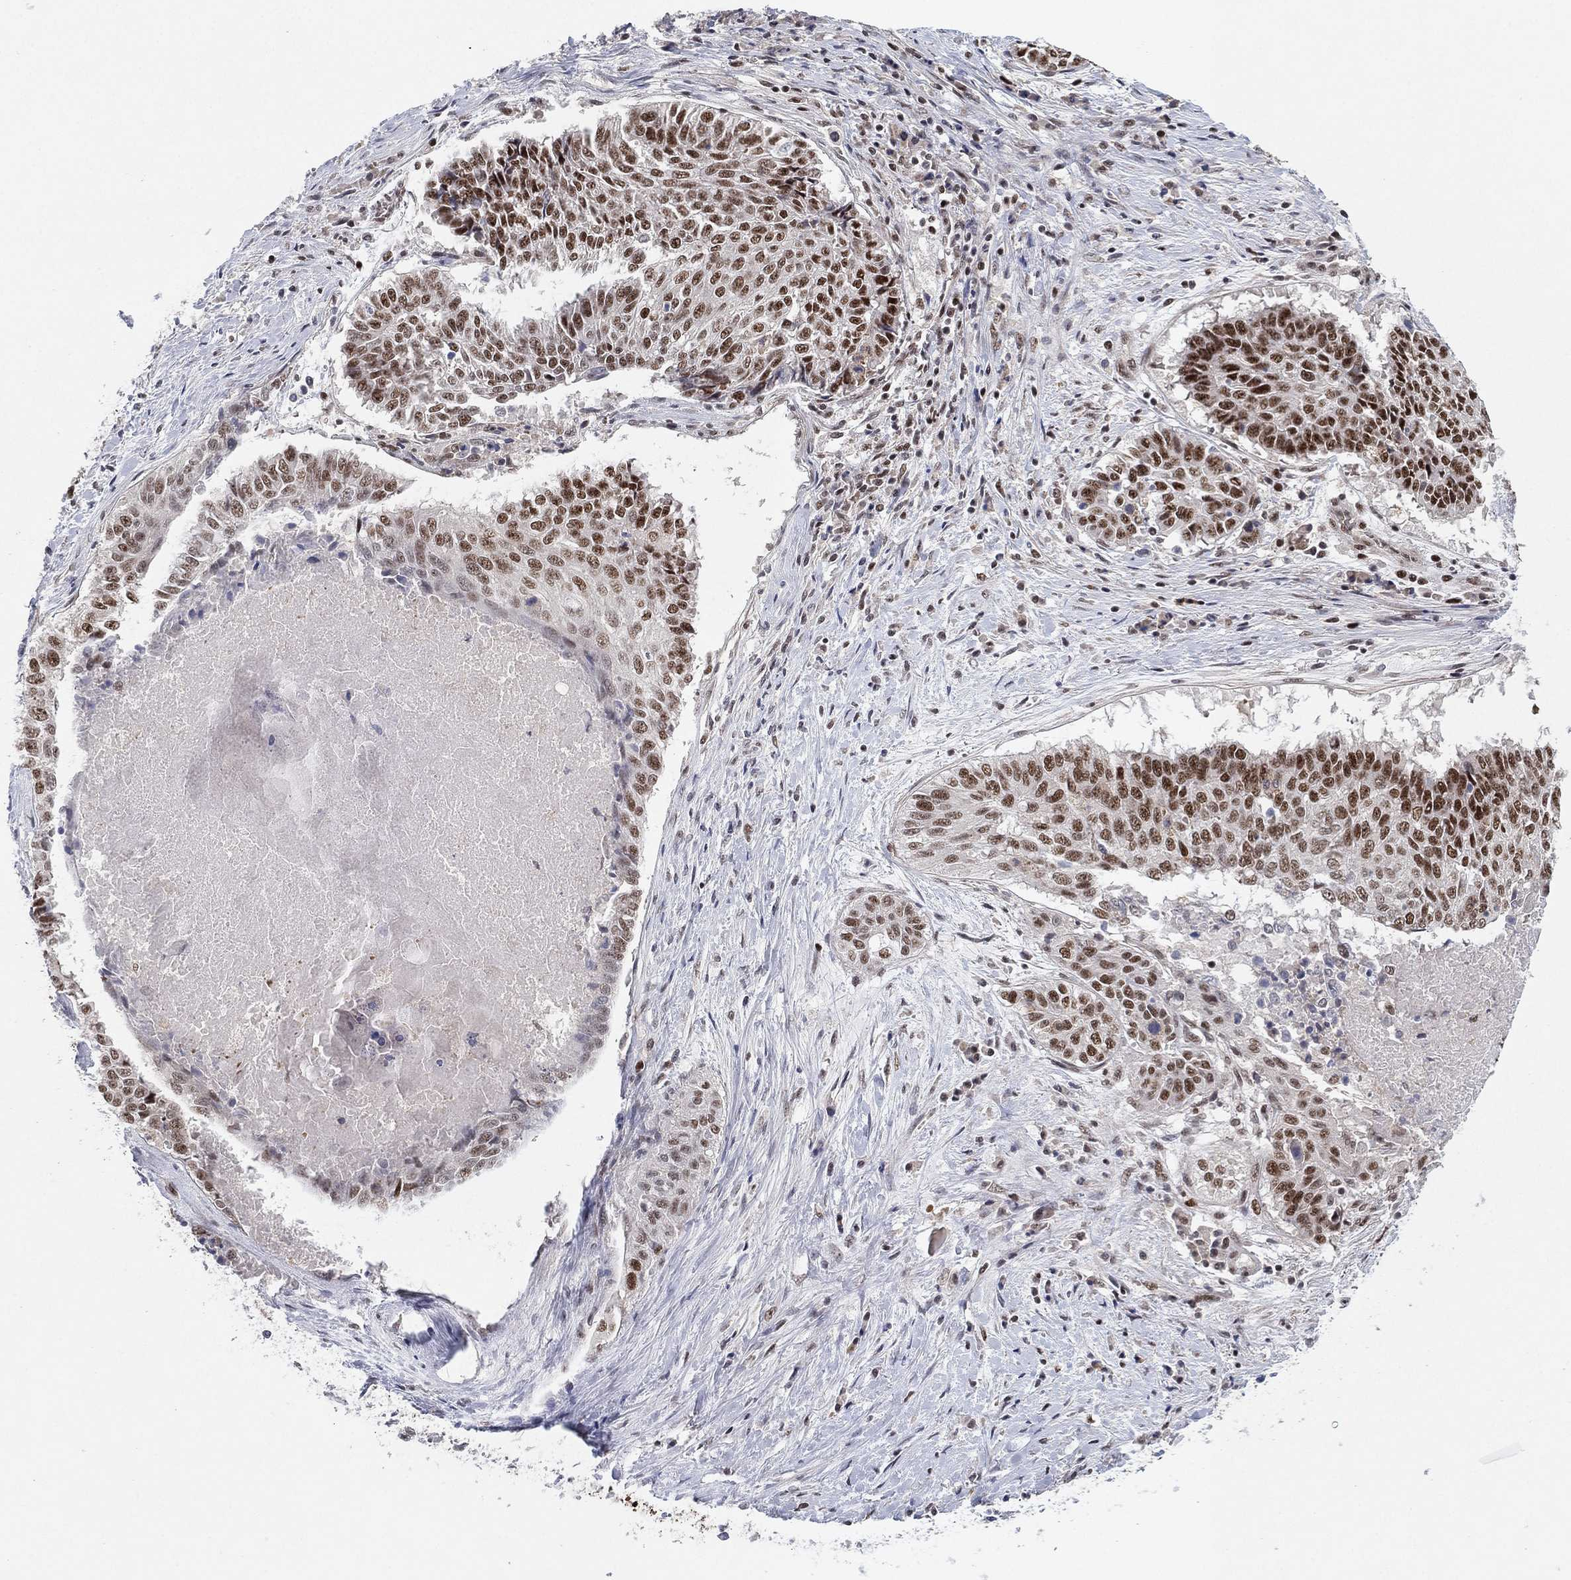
{"staining": {"intensity": "strong", "quantity": "25%-75%", "location": "nuclear"}, "tissue": "lung cancer", "cell_type": "Tumor cells", "image_type": "cancer", "snomed": [{"axis": "morphology", "description": "Squamous cell carcinoma, NOS"}, {"axis": "topography", "description": "Lung"}], "caption": "Protein expression by immunohistochemistry displays strong nuclear expression in about 25%-75% of tumor cells in lung cancer (squamous cell carcinoma).", "gene": "DGCR8", "patient": {"sex": "male", "age": 64}}